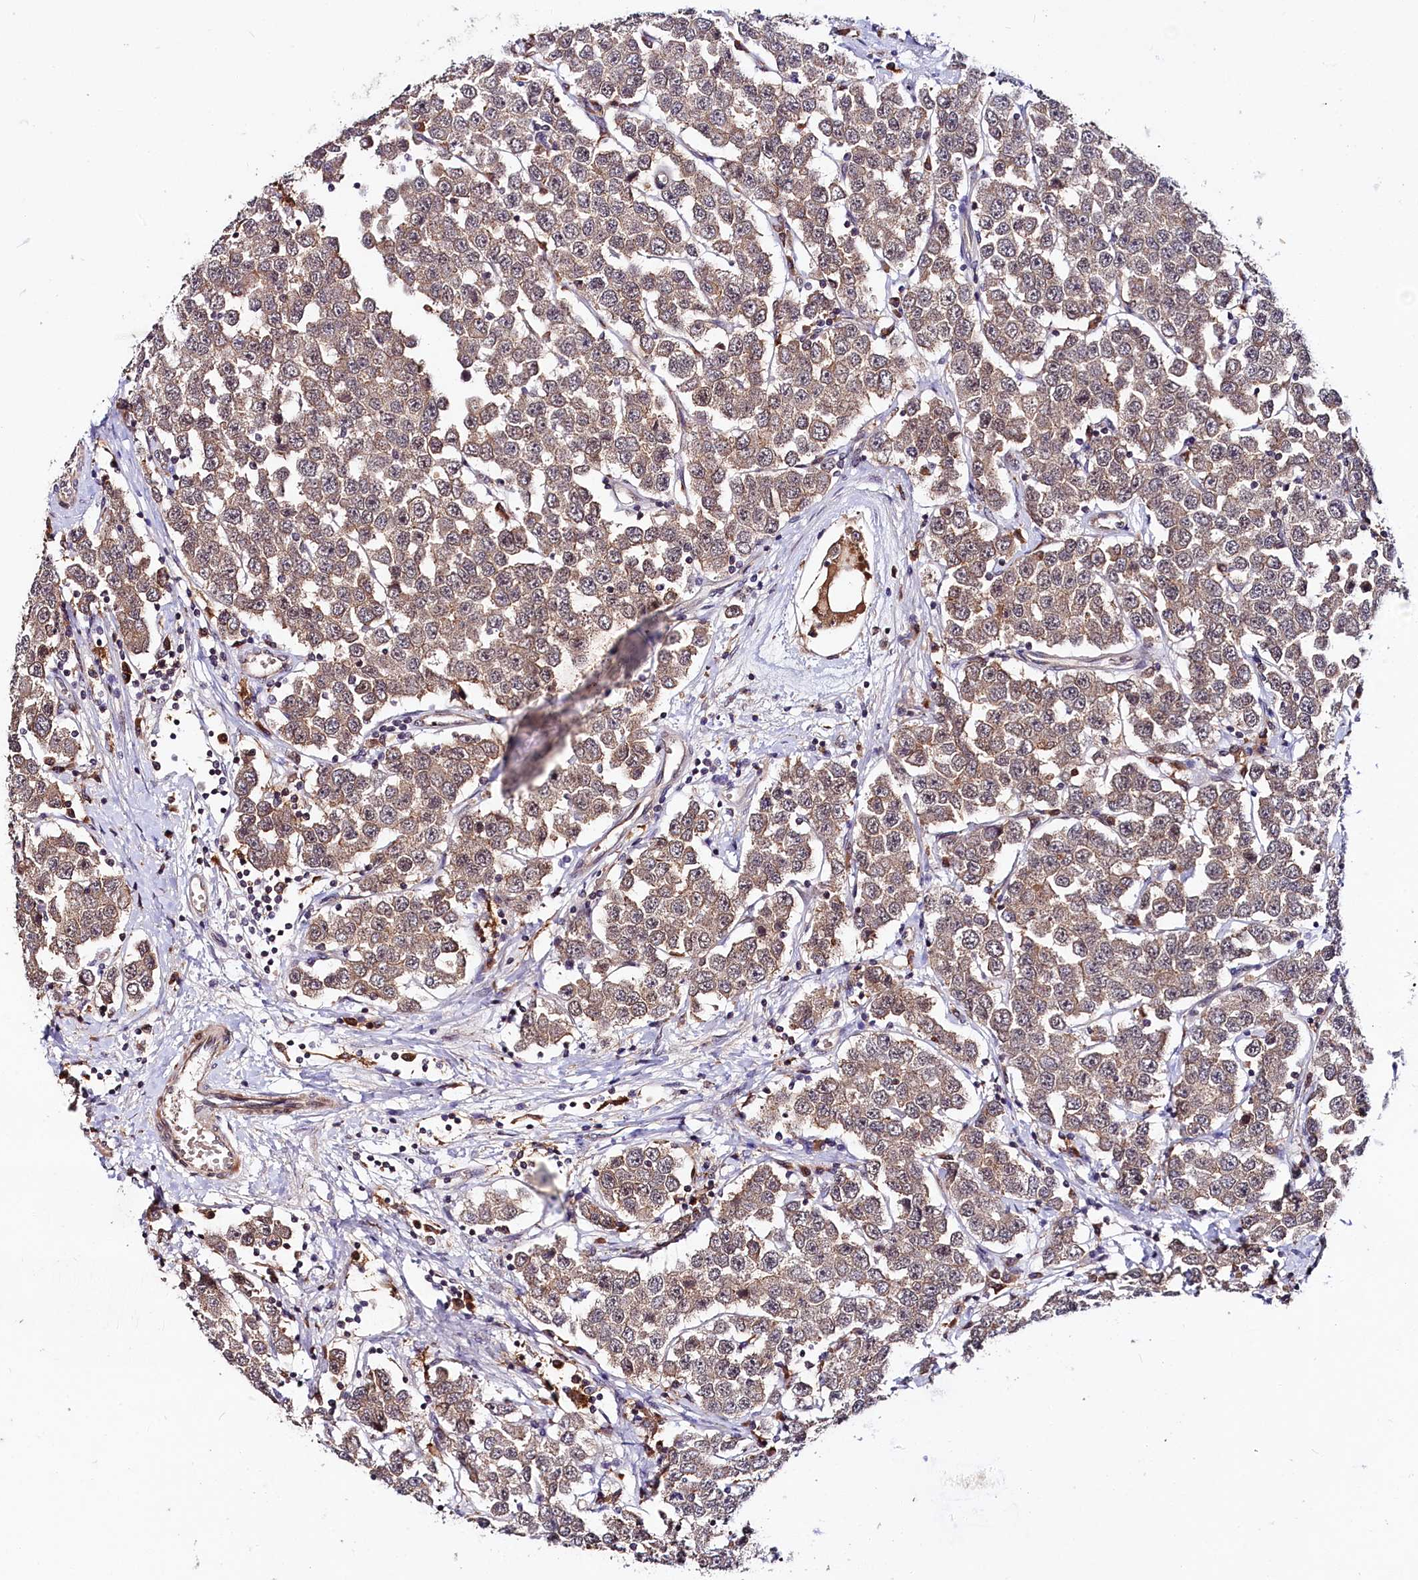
{"staining": {"intensity": "weak", "quantity": ">75%", "location": "cytoplasmic/membranous"}, "tissue": "testis cancer", "cell_type": "Tumor cells", "image_type": "cancer", "snomed": [{"axis": "morphology", "description": "Seminoma, NOS"}, {"axis": "topography", "description": "Testis"}], "caption": "Testis cancer (seminoma) was stained to show a protein in brown. There is low levels of weak cytoplasmic/membranous positivity in about >75% of tumor cells.", "gene": "UBE3A", "patient": {"sex": "male", "age": 28}}